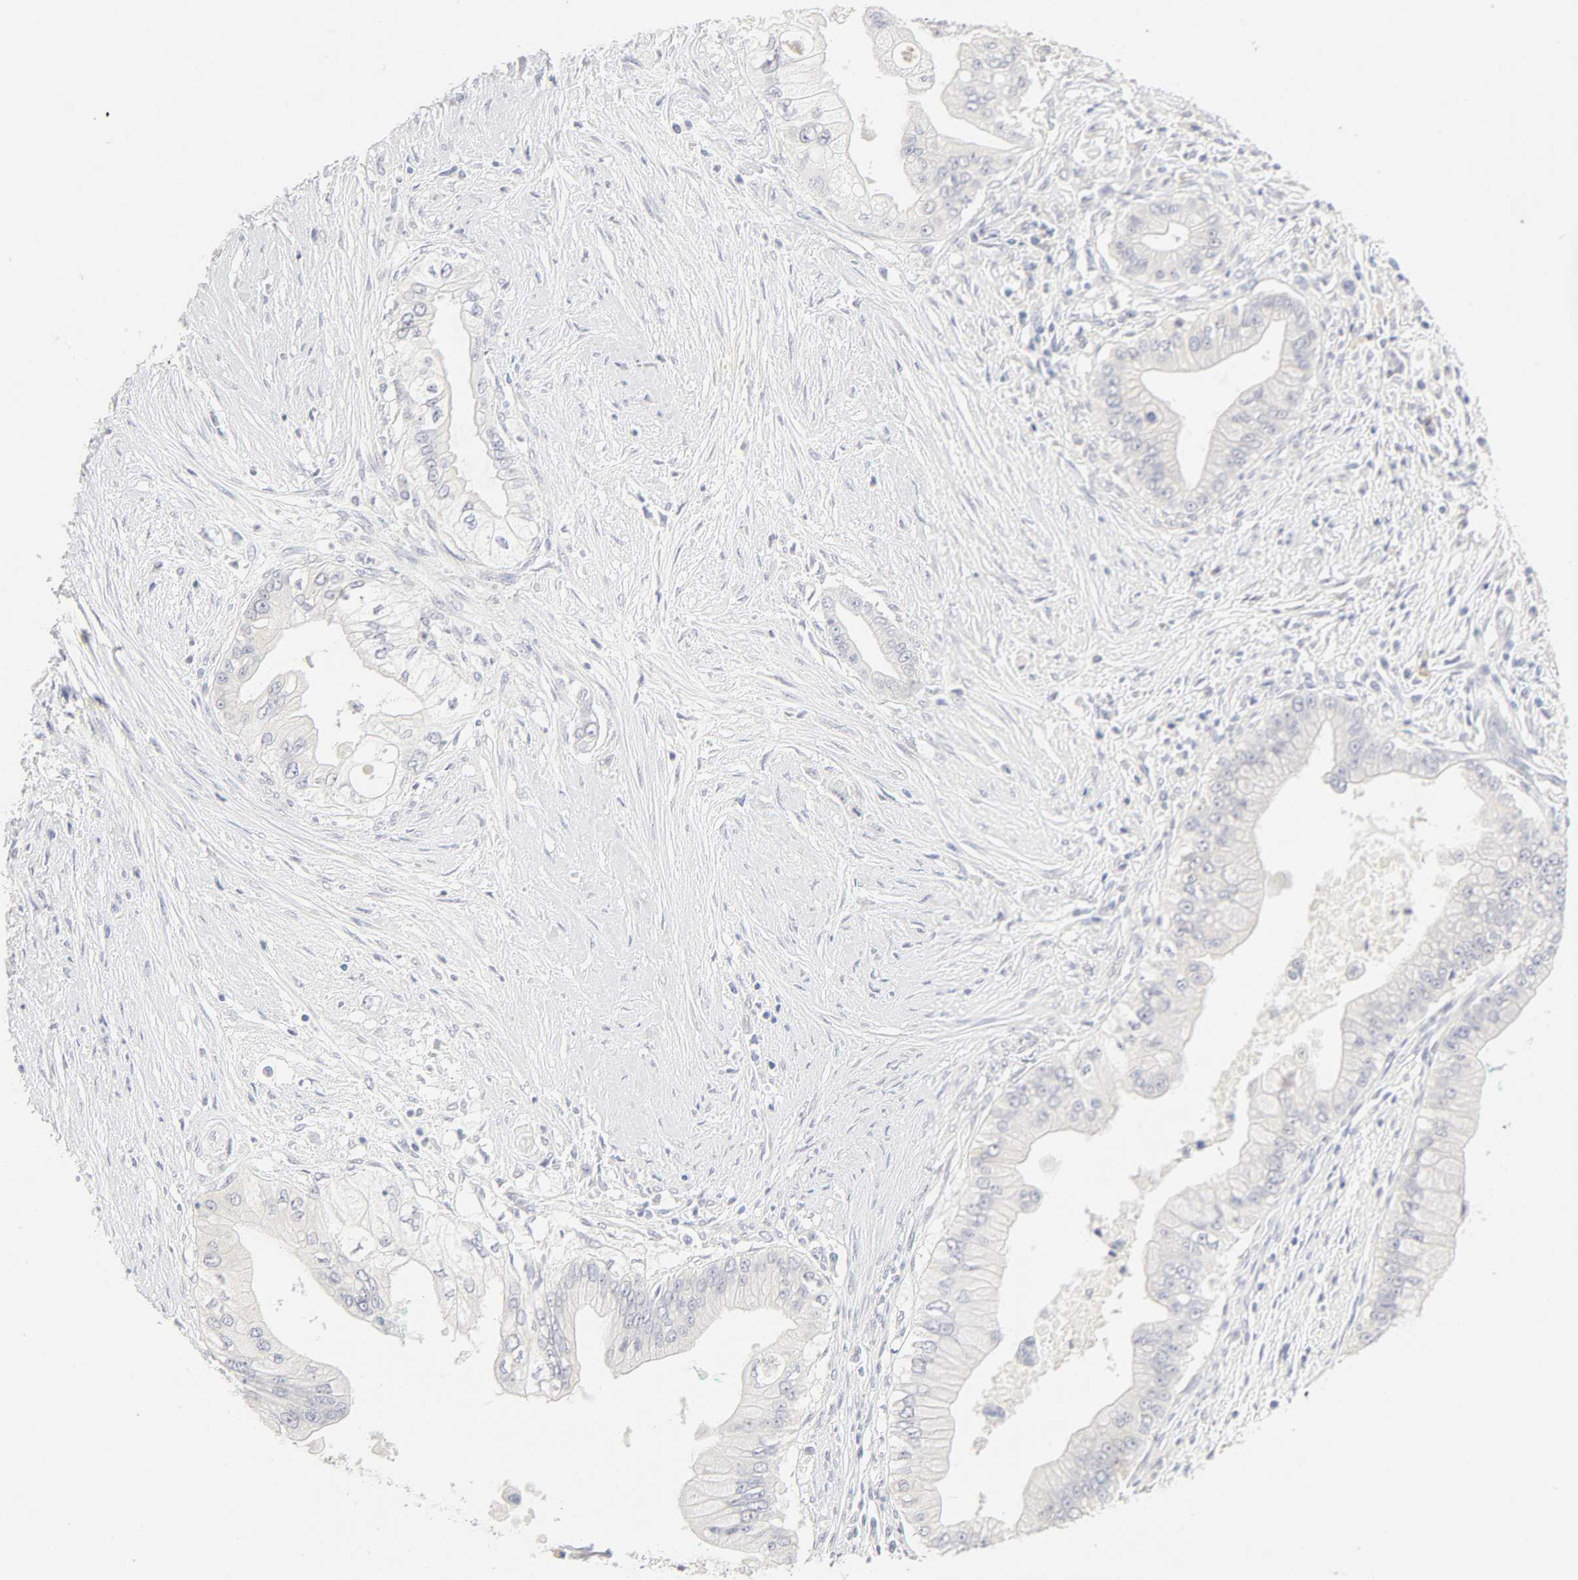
{"staining": {"intensity": "negative", "quantity": "none", "location": "none"}, "tissue": "pancreatic cancer", "cell_type": "Tumor cells", "image_type": "cancer", "snomed": [{"axis": "morphology", "description": "Adenocarcinoma, NOS"}, {"axis": "topography", "description": "Pancreas"}], "caption": "DAB immunohistochemical staining of human adenocarcinoma (pancreatic) displays no significant expression in tumor cells. (DAB immunohistochemistry, high magnification).", "gene": "CYP4B1", "patient": {"sex": "male", "age": 59}}